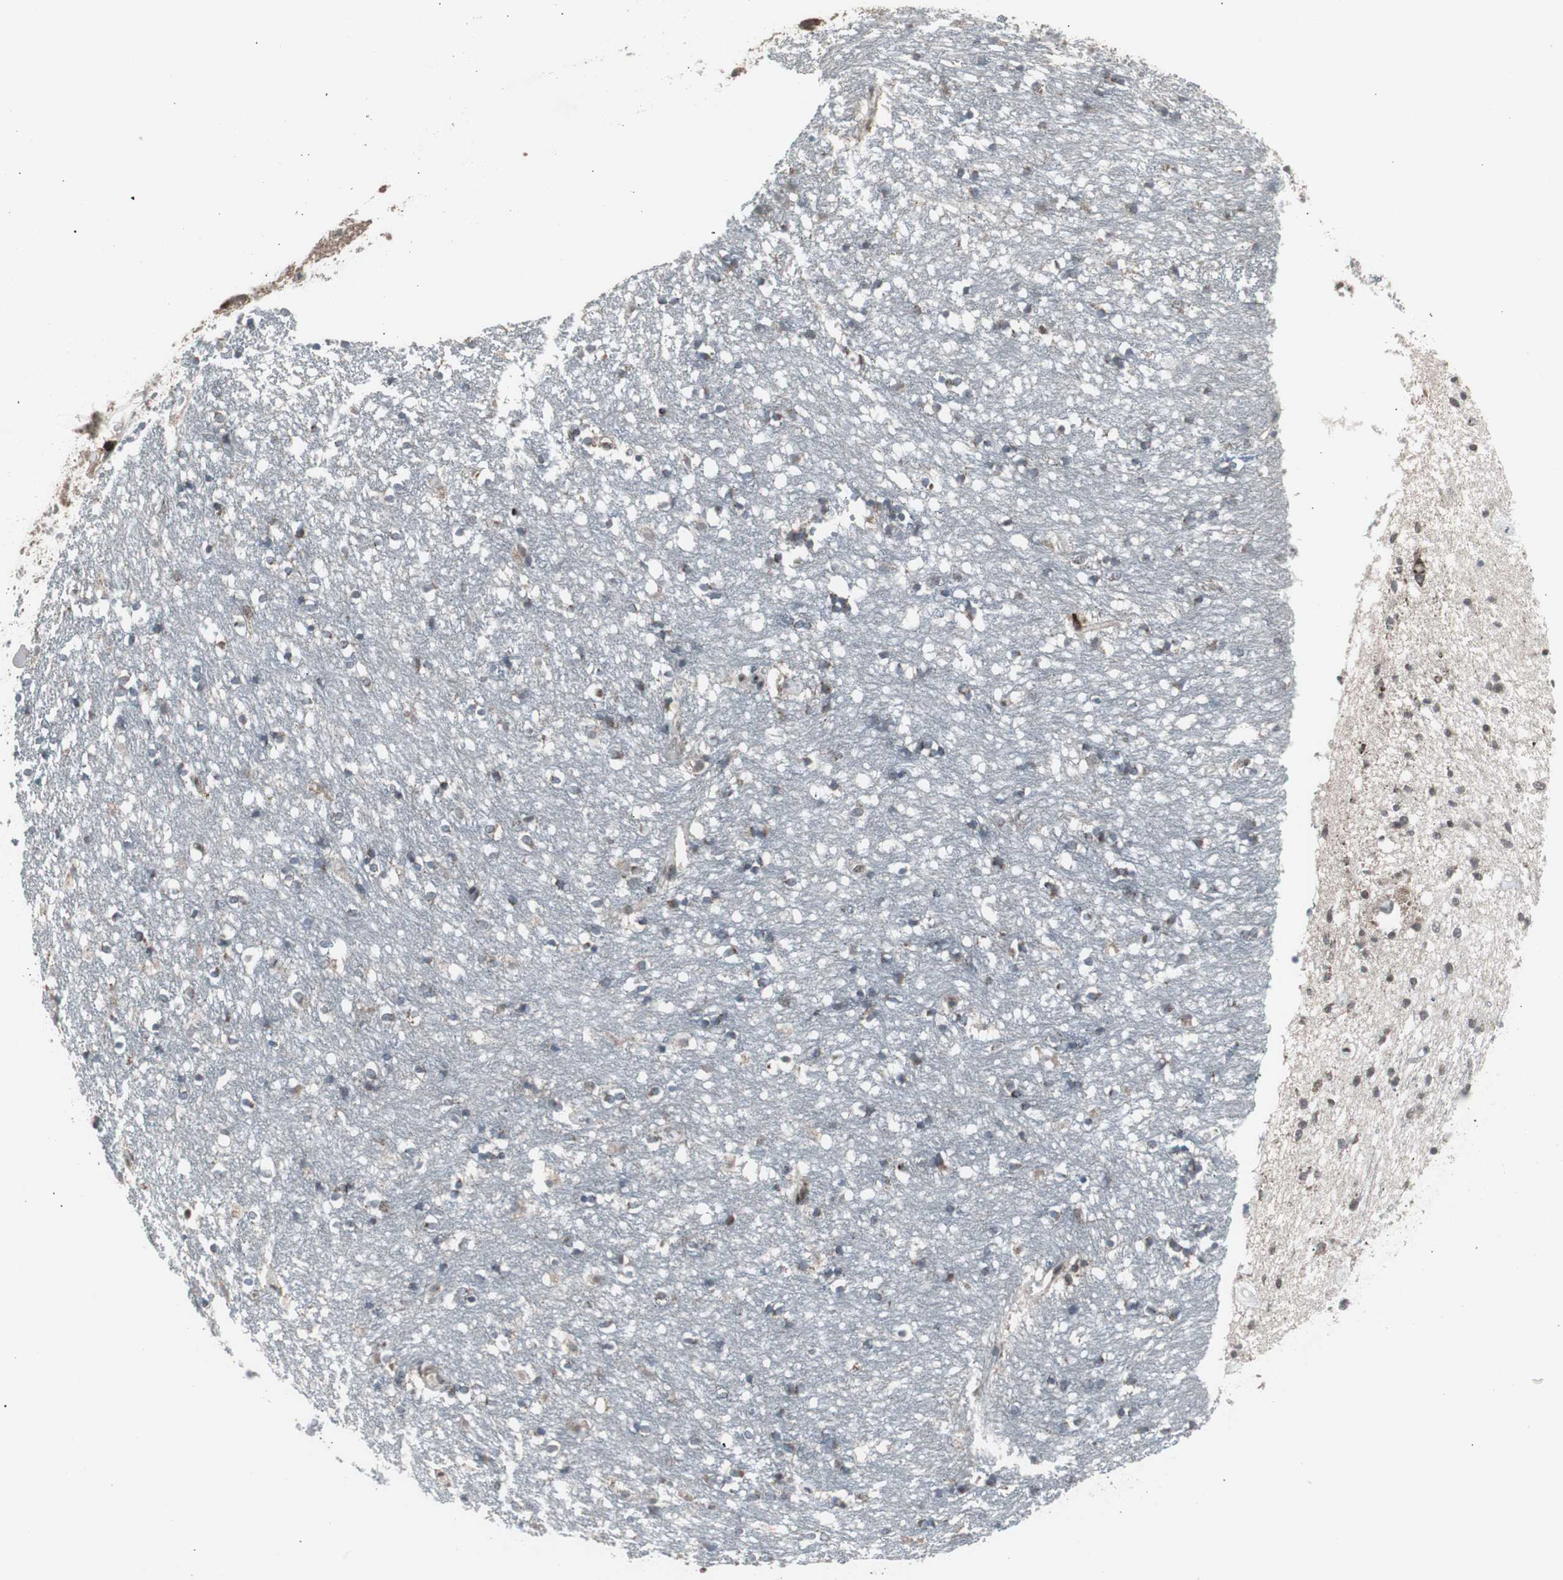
{"staining": {"intensity": "weak", "quantity": "<25%", "location": "cytoplasmic/membranous"}, "tissue": "caudate", "cell_type": "Glial cells", "image_type": "normal", "snomed": [{"axis": "morphology", "description": "Normal tissue, NOS"}, {"axis": "topography", "description": "Lateral ventricle wall"}], "caption": "Immunohistochemistry of normal caudate demonstrates no positivity in glial cells.", "gene": "RXRA", "patient": {"sex": "female", "age": 54}}